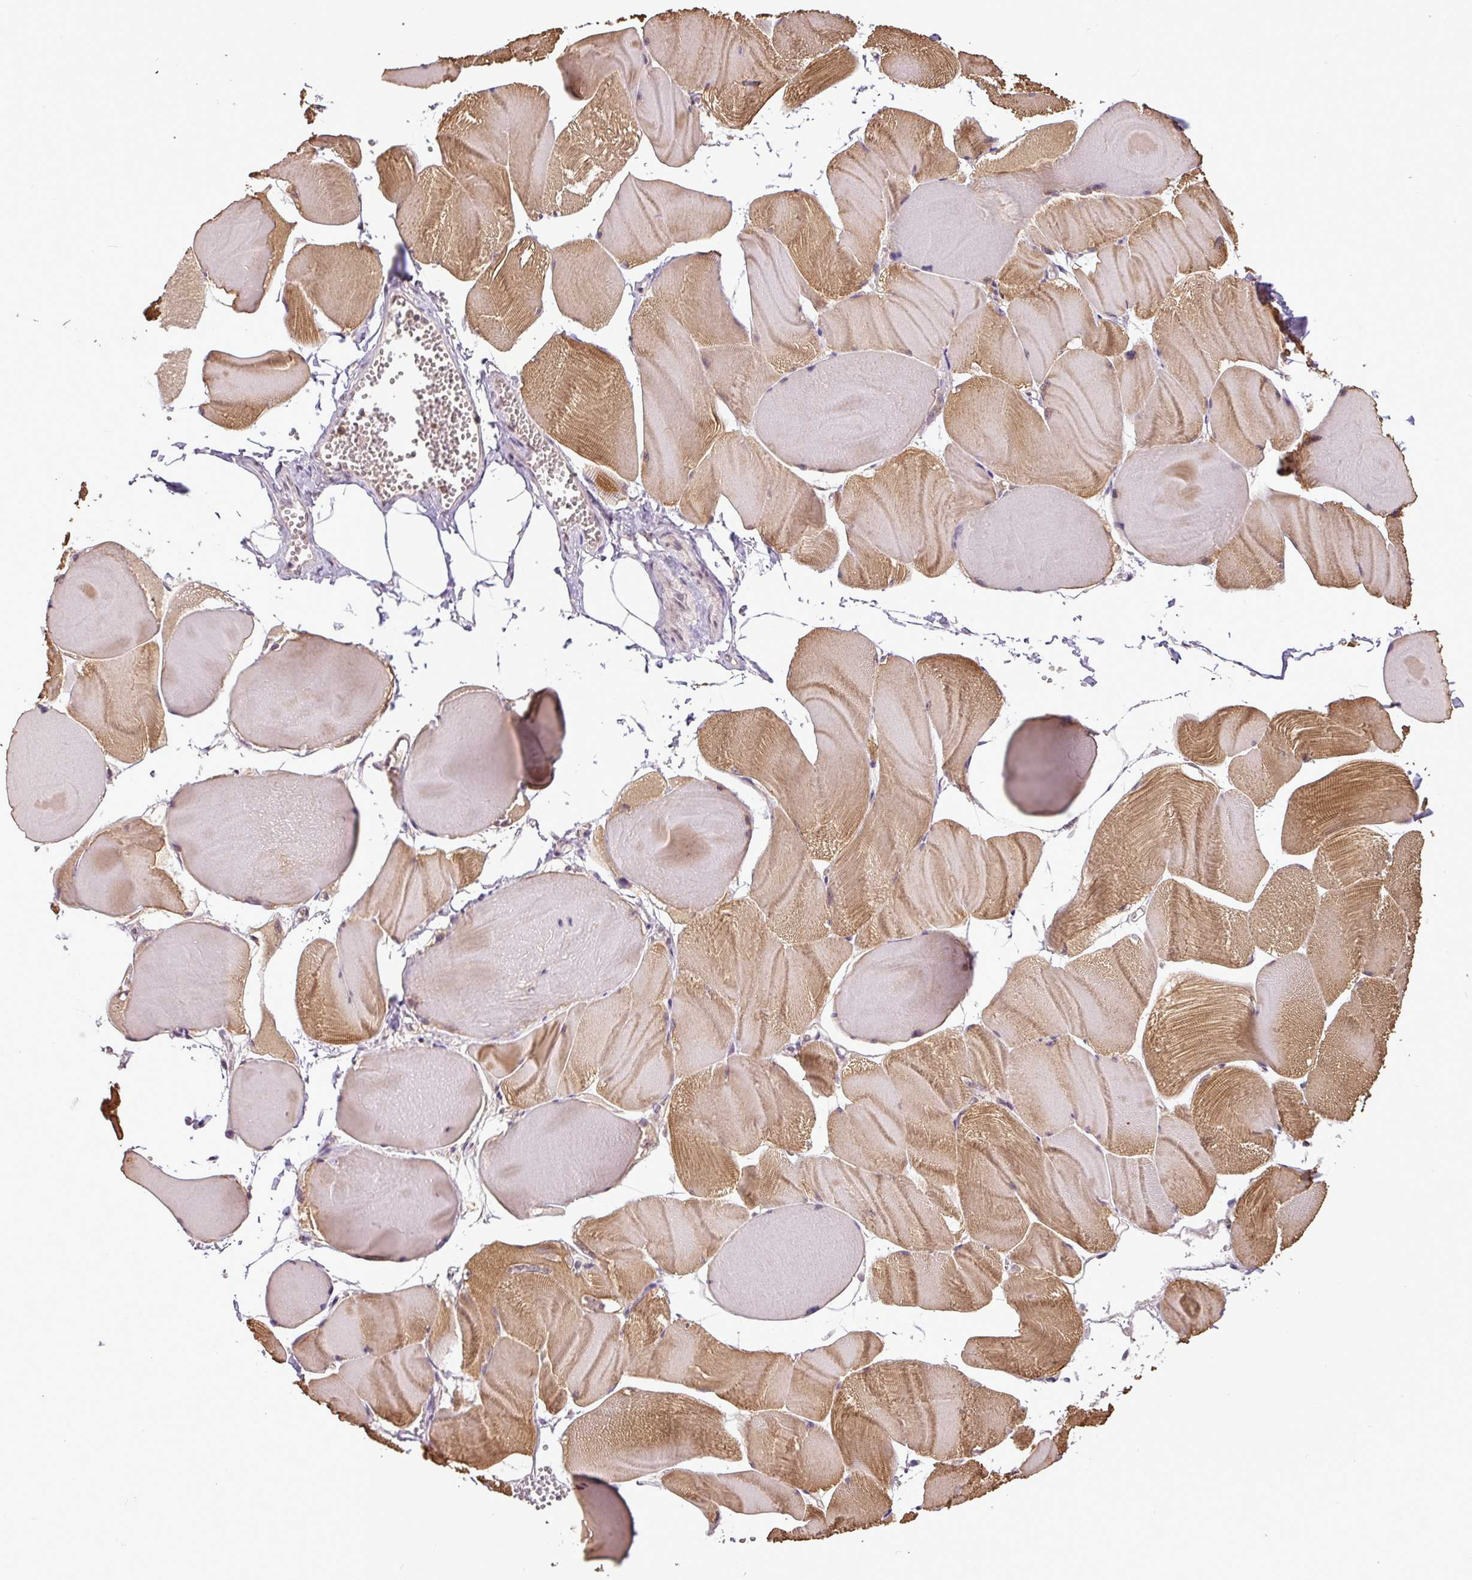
{"staining": {"intensity": "moderate", "quantity": ">75%", "location": "cytoplasmic/membranous"}, "tissue": "skeletal muscle", "cell_type": "Myocytes", "image_type": "normal", "snomed": [{"axis": "morphology", "description": "Normal tissue, NOS"}, {"axis": "morphology", "description": "Basal cell carcinoma"}, {"axis": "topography", "description": "Skeletal muscle"}], "caption": "Protein expression analysis of normal skeletal muscle shows moderate cytoplasmic/membranous expression in about >75% of myocytes.", "gene": "MFHAS1", "patient": {"sex": "female", "age": 64}}